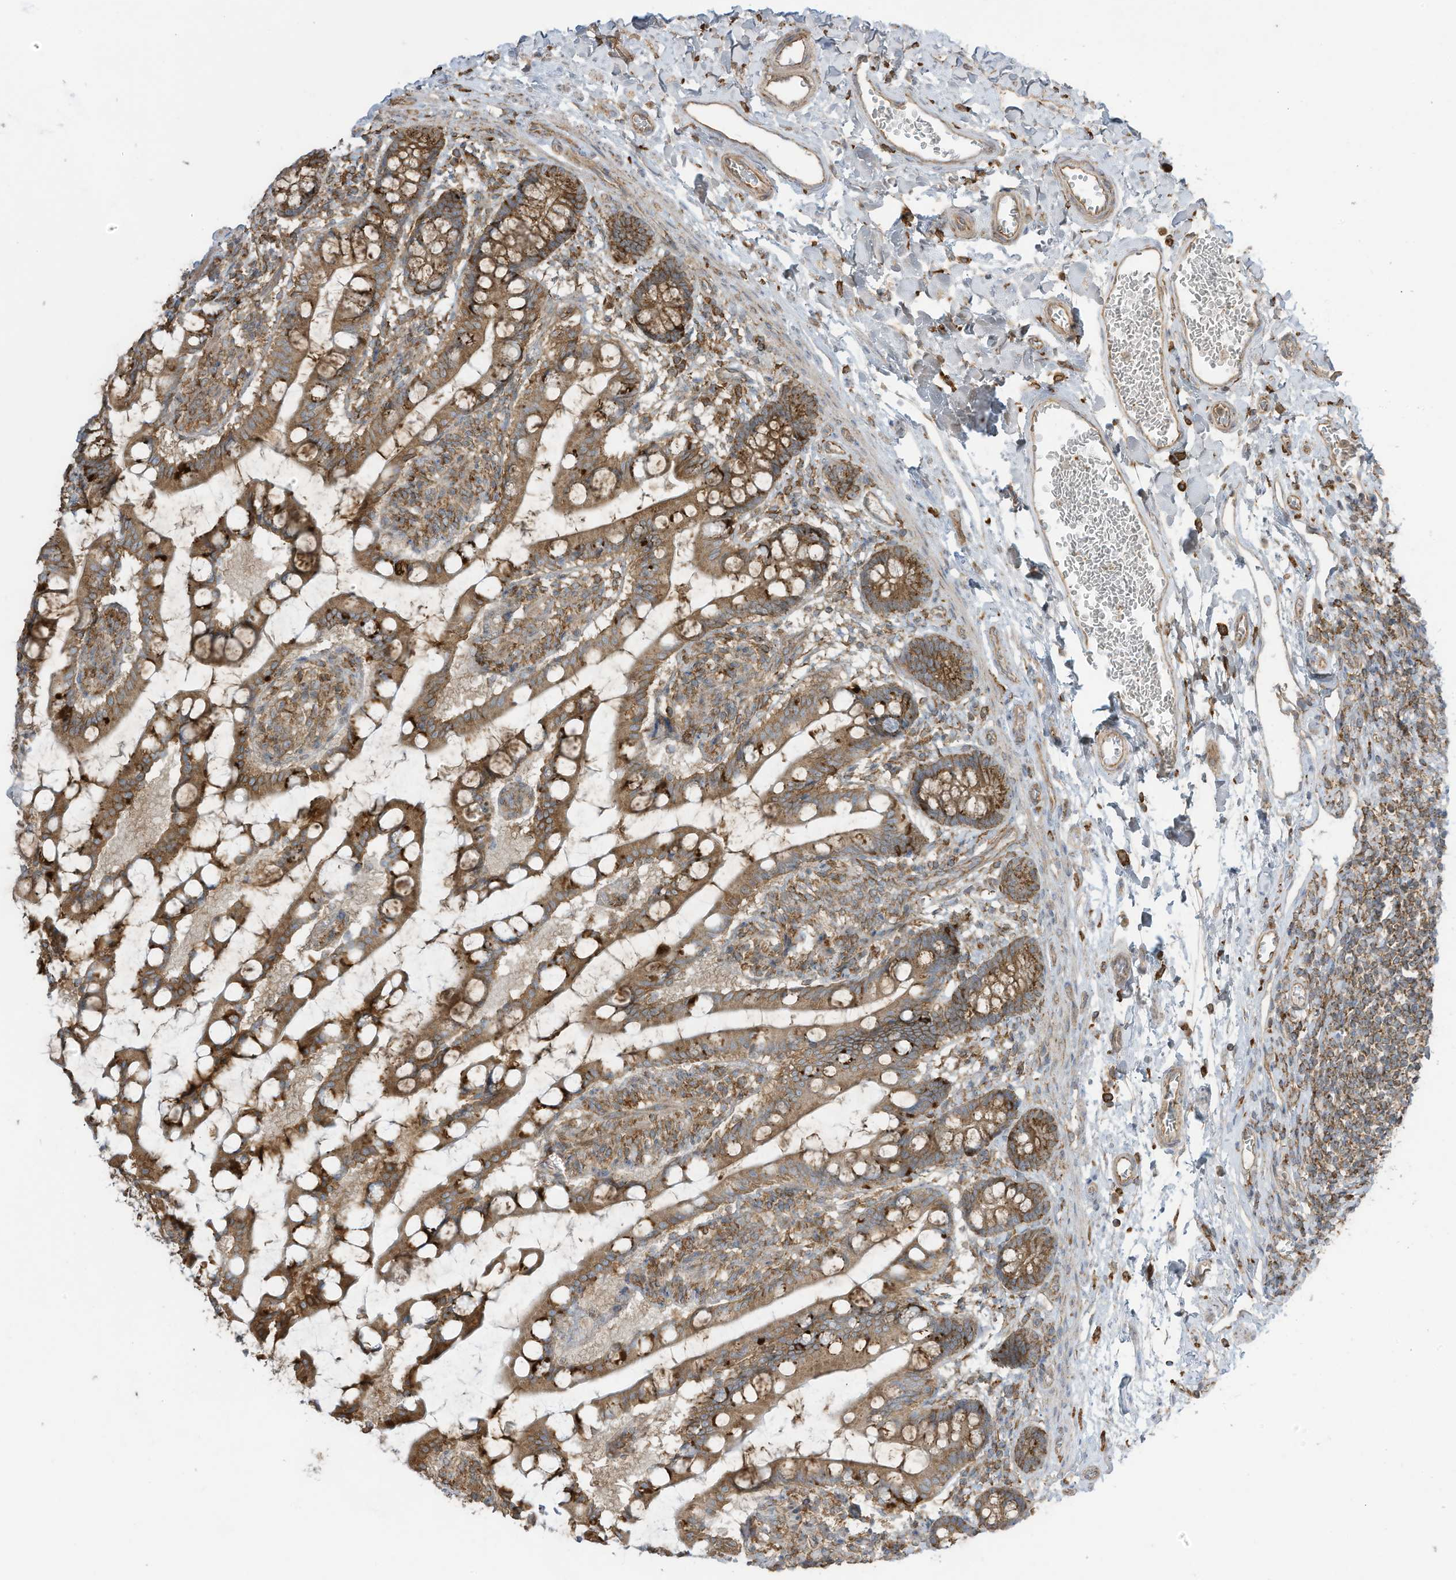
{"staining": {"intensity": "moderate", "quantity": ">75%", "location": "cytoplasmic/membranous"}, "tissue": "small intestine", "cell_type": "Glandular cells", "image_type": "normal", "snomed": [{"axis": "morphology", "description": "Normal tissue, NOS"}, {"axis": "topography", "description": "Small intestine"}], "caption": "Protein expression analysis of benign human small intestine reveals moderate cytoplasmic/membranous positivity in about >75% of glandular cells. (DAB = brown stain, brightfield microscopy at high magnification).", "gene": "CGAS", "patient": {"sex": "male", "age": 52}}